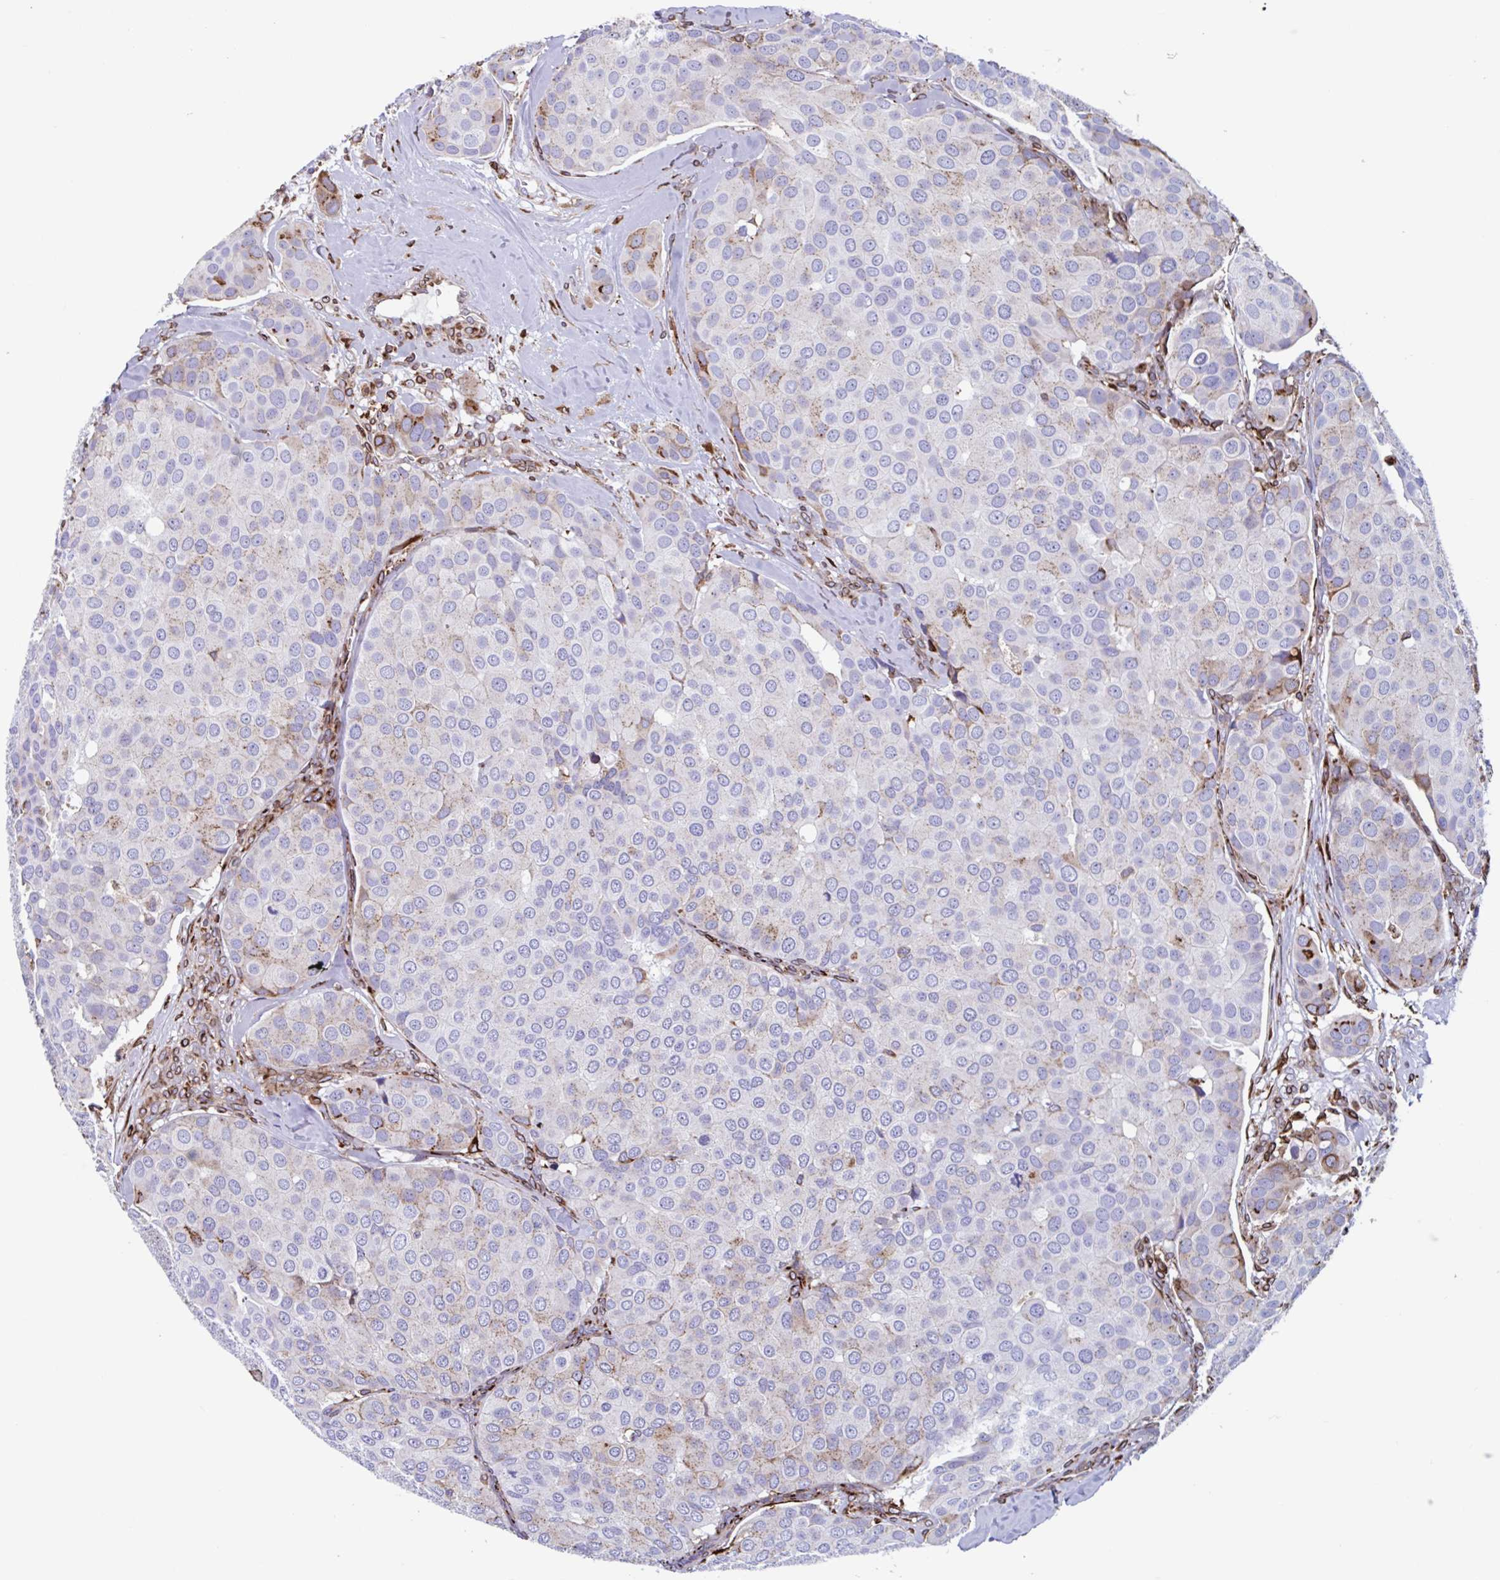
{"staining": {"intensity": "weak", "quantity": "<25%", "location": "cytoplasmic/membranous"}, "tissue": "breast cancer", "cell_type": "Tumor cells", "image_type": "cancer", "snomed": [{"axis": "morphology", "description": "Duct carcinoma"}, {"axis": "topography", "description": "Breast"}], "caption": "Photomicrograph shows no significant protein staining in tumor cells of breast cancer.", "gene": "RFK", "patient": {"sex": "female", "age": 70}}